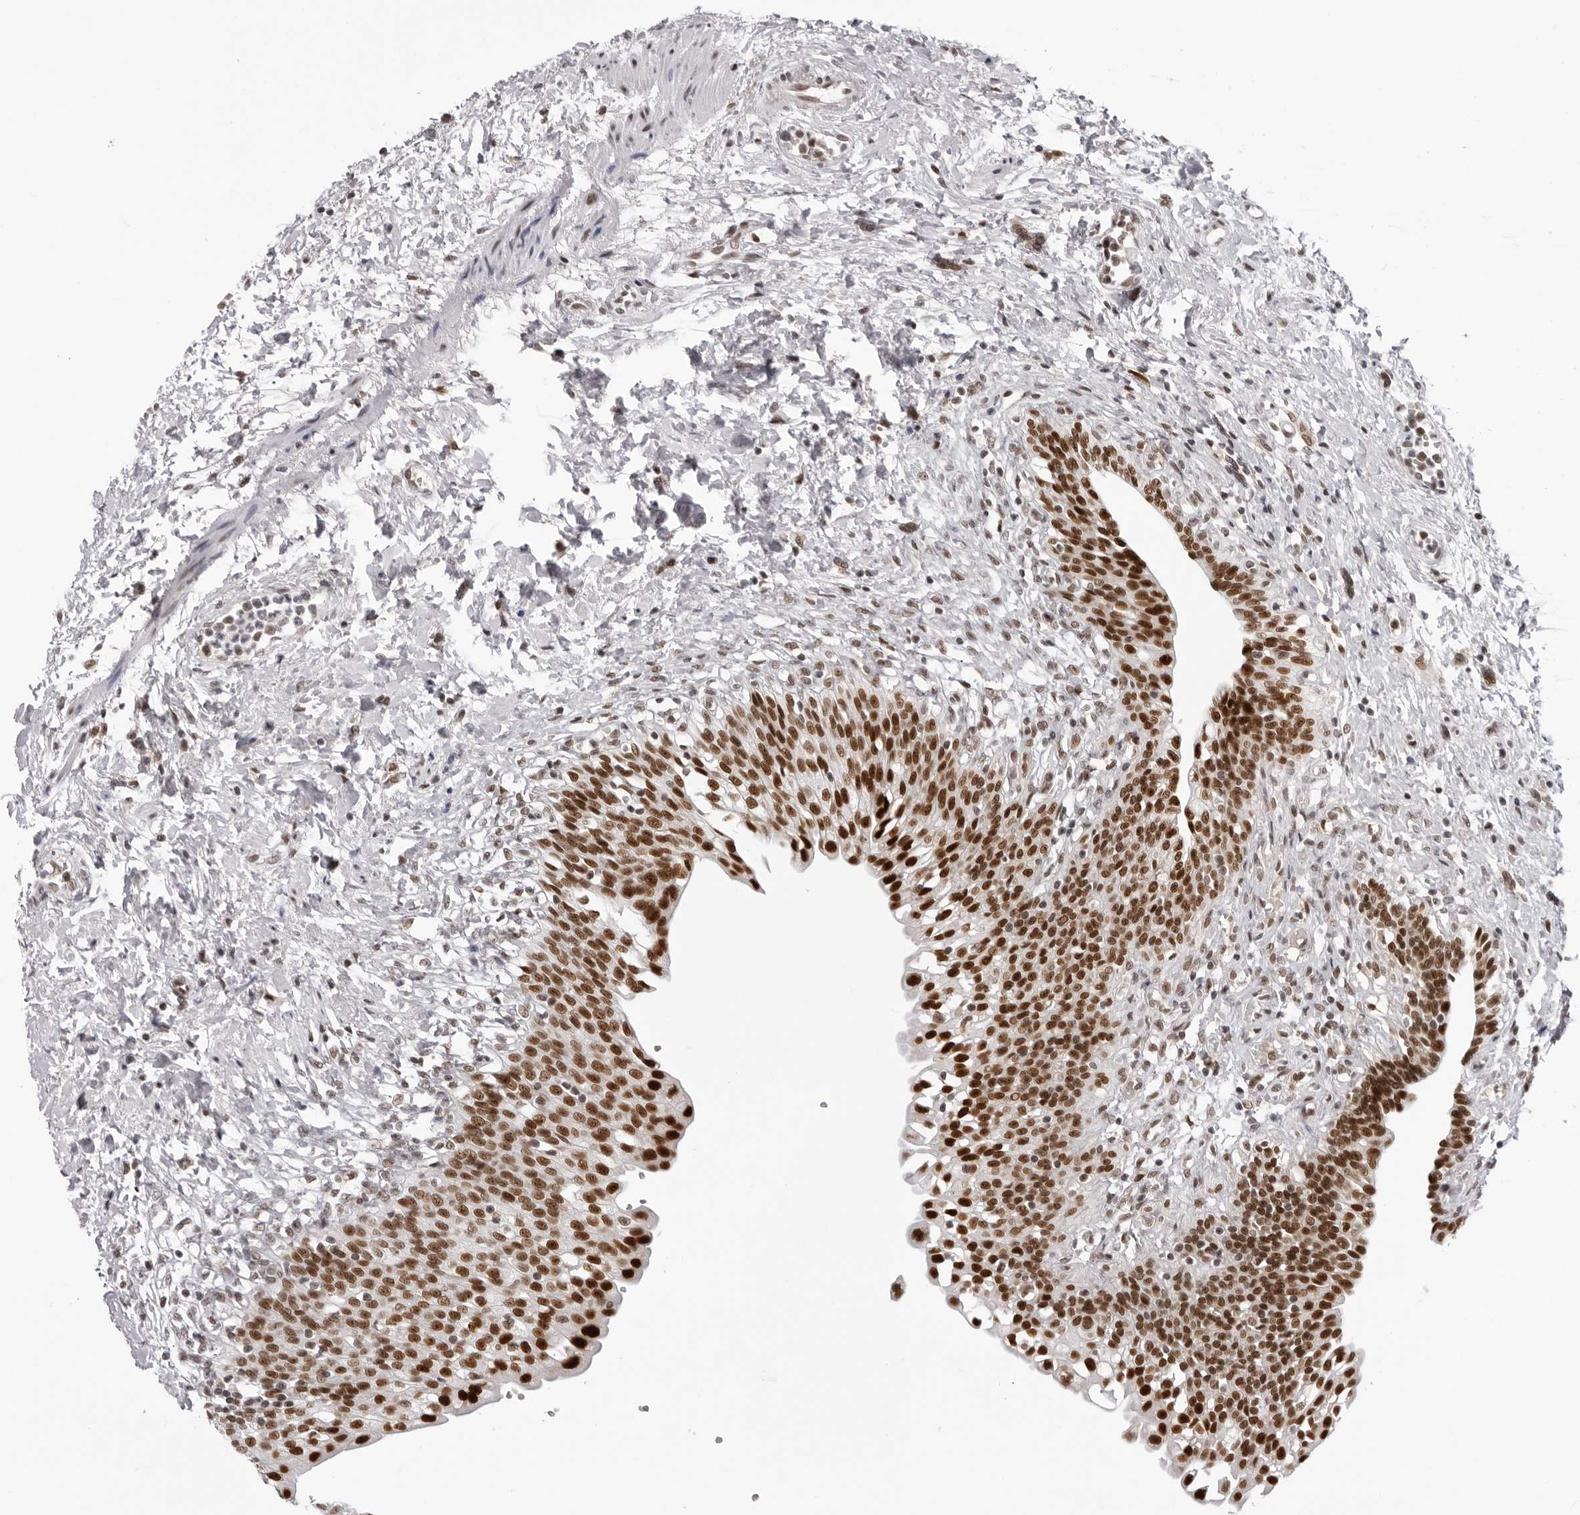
{"staining": {"intensity": "strong", "quantity": ">75%", "location": "nuclear"}, "tissue": "urinary bladder", "cell_type": "Urothelial cells", "image_type": "normal", "snomed": [{"axis": "morphology", "description": "Normal tissue, NOS"}, {"axis": "topography", "description": "Urinary bladder"}], "caption": "Immunohistochemical staining of unremarkable urinary bladder exhibits strong nuclear protein staining in about >75% of urothelial cells. The staining was performed using DAB (3,3'-diaminobenzidine) to visualize the protein expression in brown, while the nuclei were stained in blue with hematoxylin (Magnification: 20x).", "gene": "HEXIM2", "patient": {"sex": "male", "age": 55}}